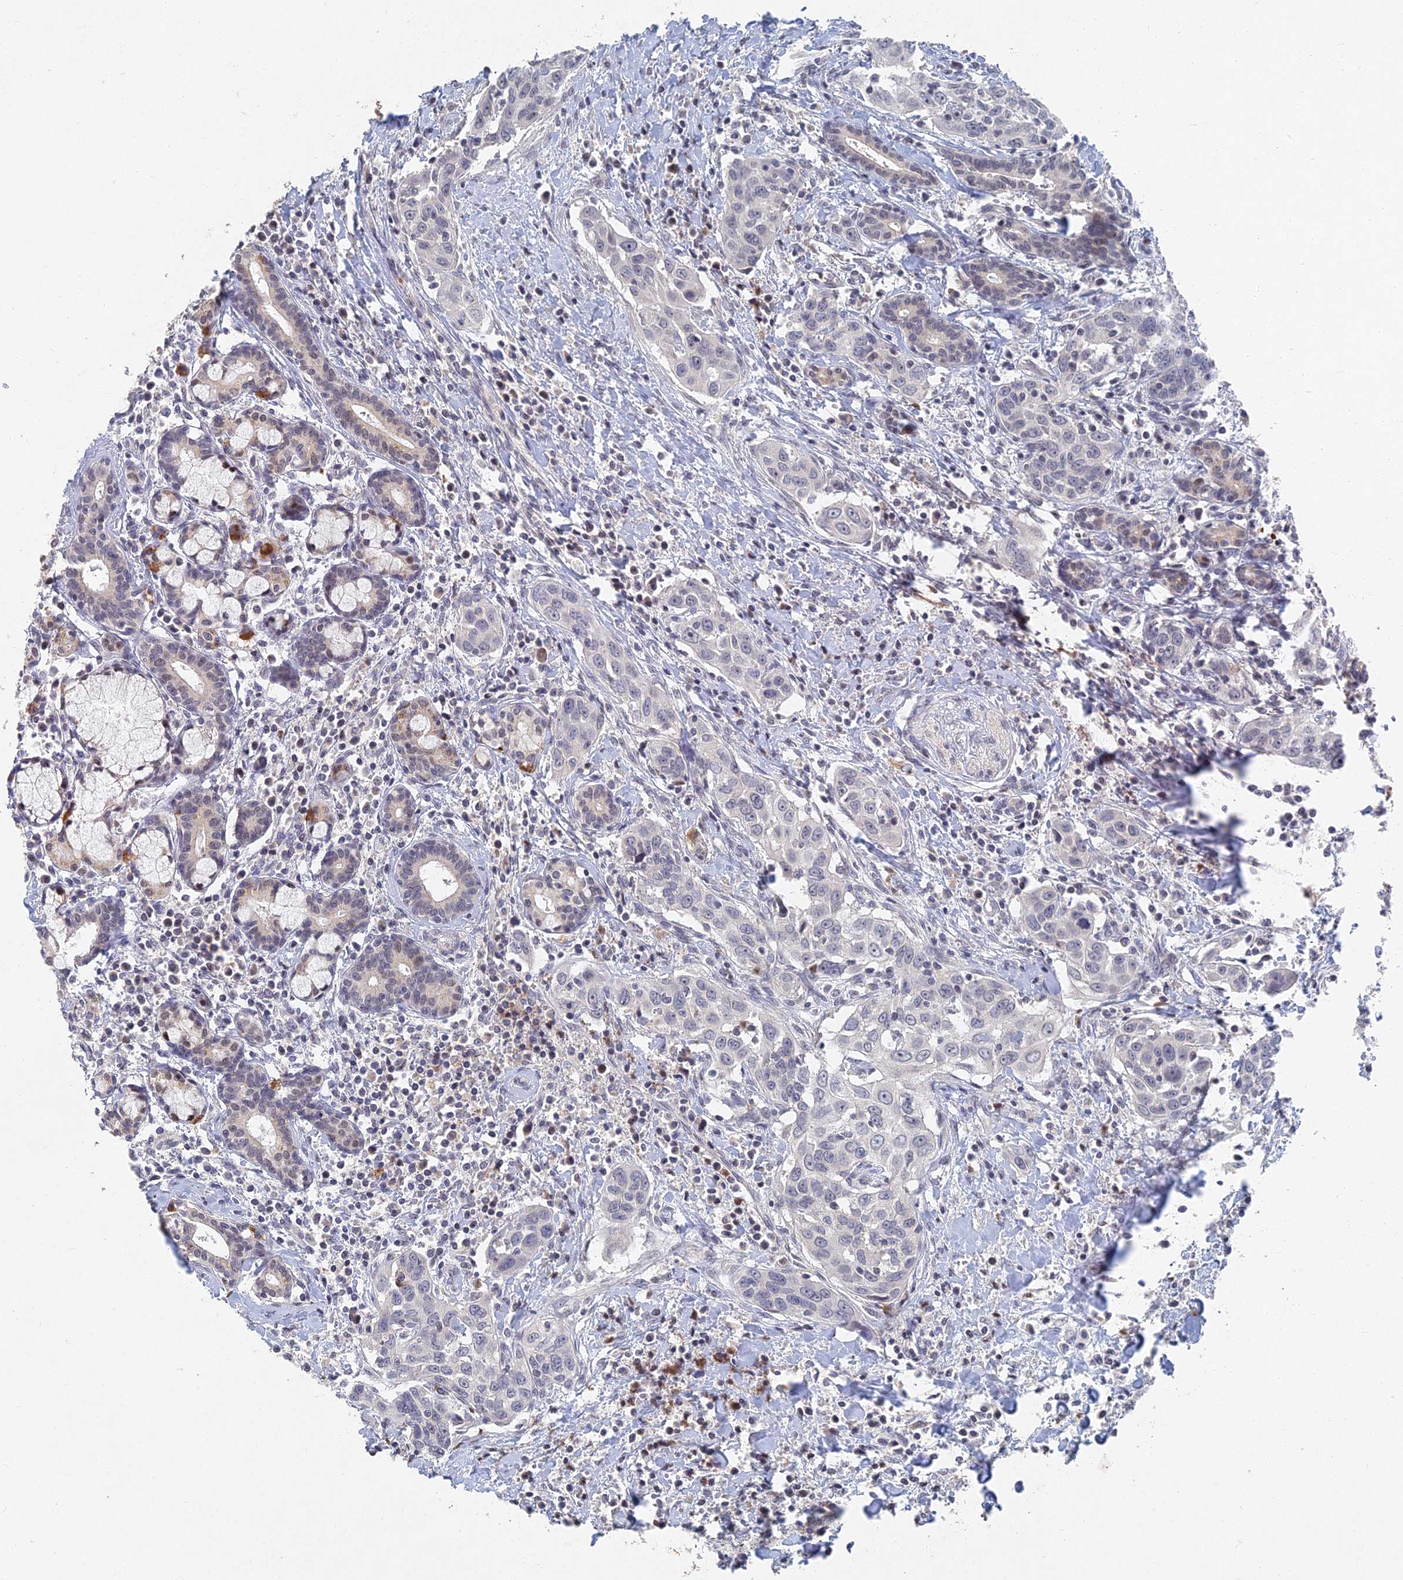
{"staining": {"intensity": "negative", "quantity": "none", "location": "none"}, "tissue": "head and neck cancer", "cell_type": "Tumor cells", "image_type": "cancer", "snomed": [{"axis": "morphology", "description": "Squamous cell carcinoma, NOS"}, {"axis": "topography", "description": "Oral tissue"}, {"axis": "topography", "description": "Head-Neck"}], "caption": "A high-resolution histopathology image shows immunohistochemistry (IHC) staining of head and neck cancer (squamous cell carcinoma), which exhibits no significant expression in tumor cells. Nuclei are stained in blue.", "gene": "GNA15", "patient": {"sex": "female", "age": 50}}